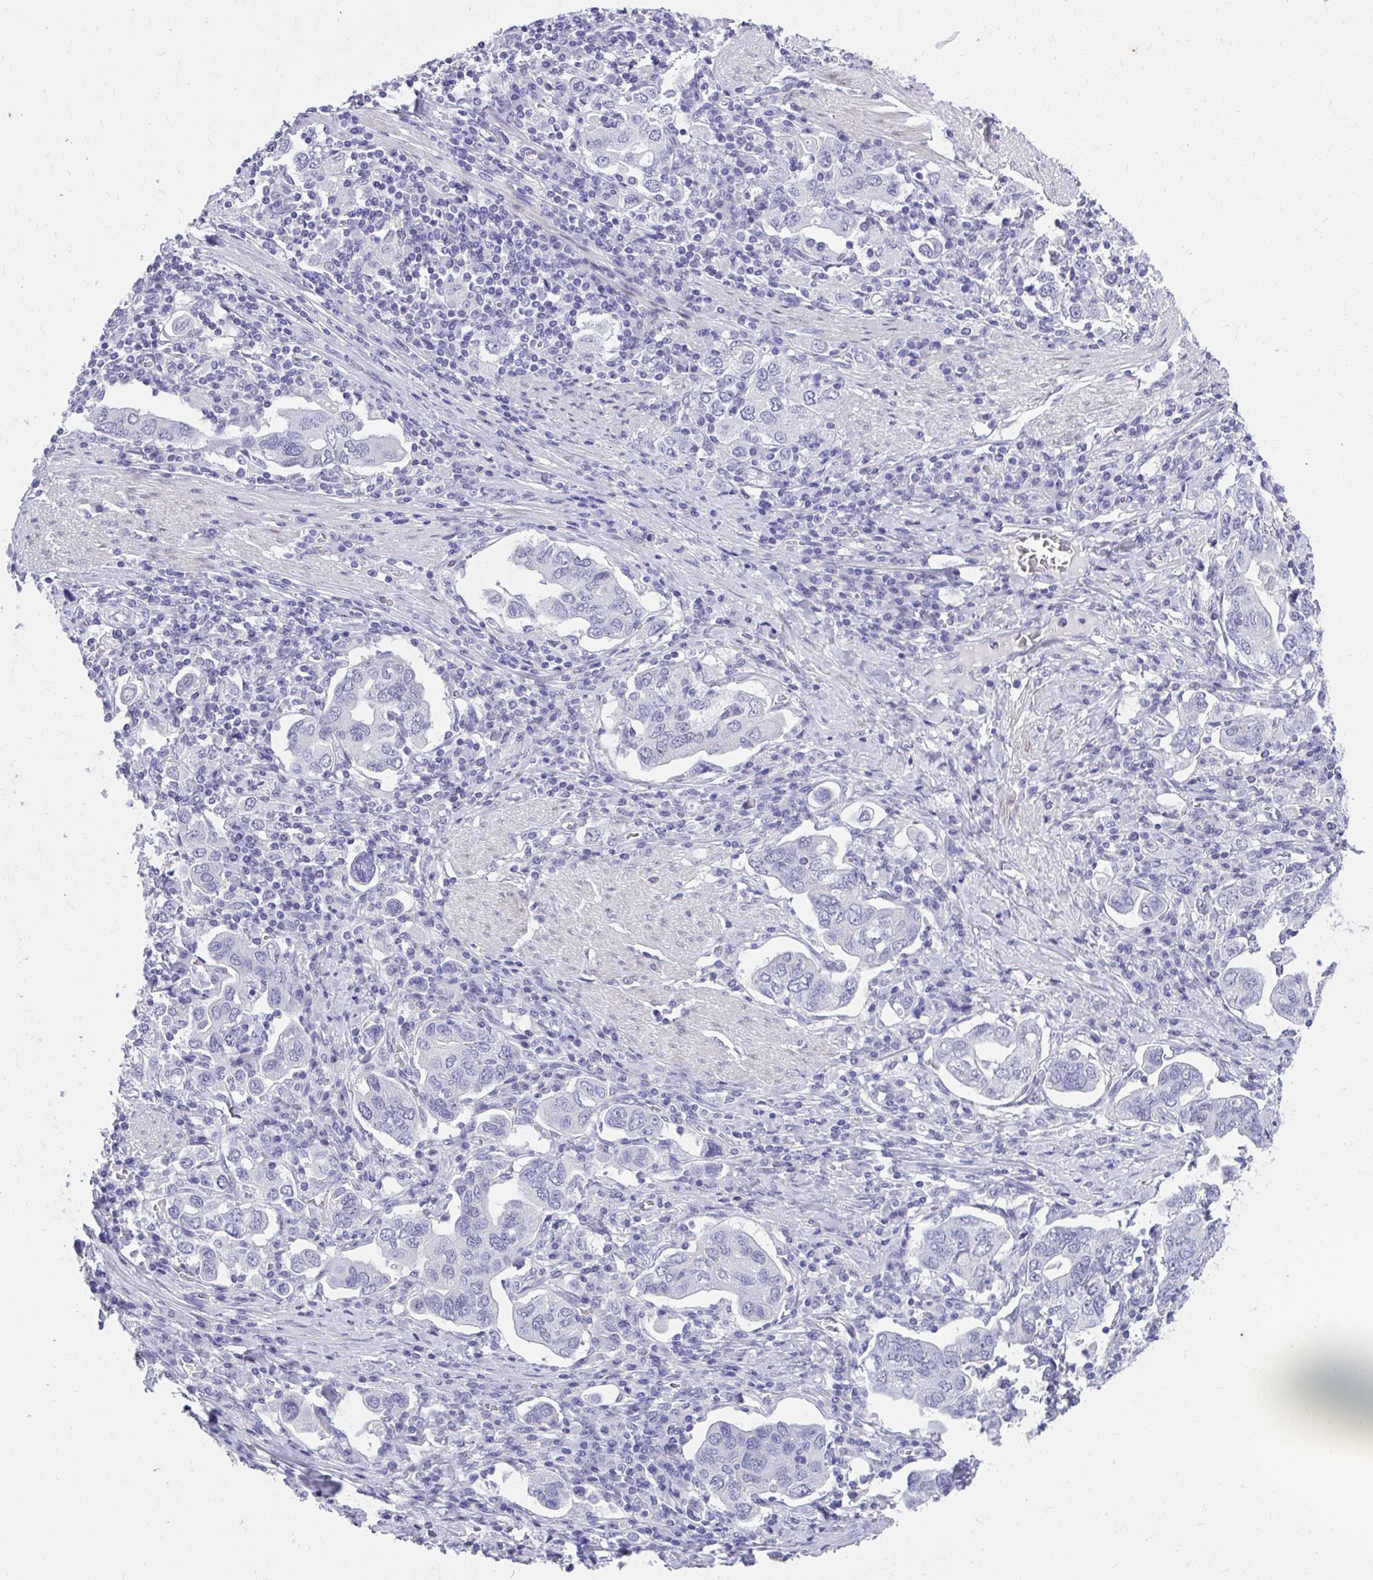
{"staining": {"intensity": "negative", "quantity": "none", "location": "none"}, "tissue": "stomach cancer", "cell_type": "Tumor cells", "image_type": "cancer", "snomed": [{"axis": "morphology", "description": "Adenocarcinoma, NOS"}, {"axis": "topography", "description": "Stomach, upper"}, {"axis": "topography", "description": "Stomach"}], "caption": "Stomach adenocarcinoma stained for a protein using IHC exhibits no expression tumor cells.", "gene": "KLK1", "patient": {"sex": "male", "age": 62}}